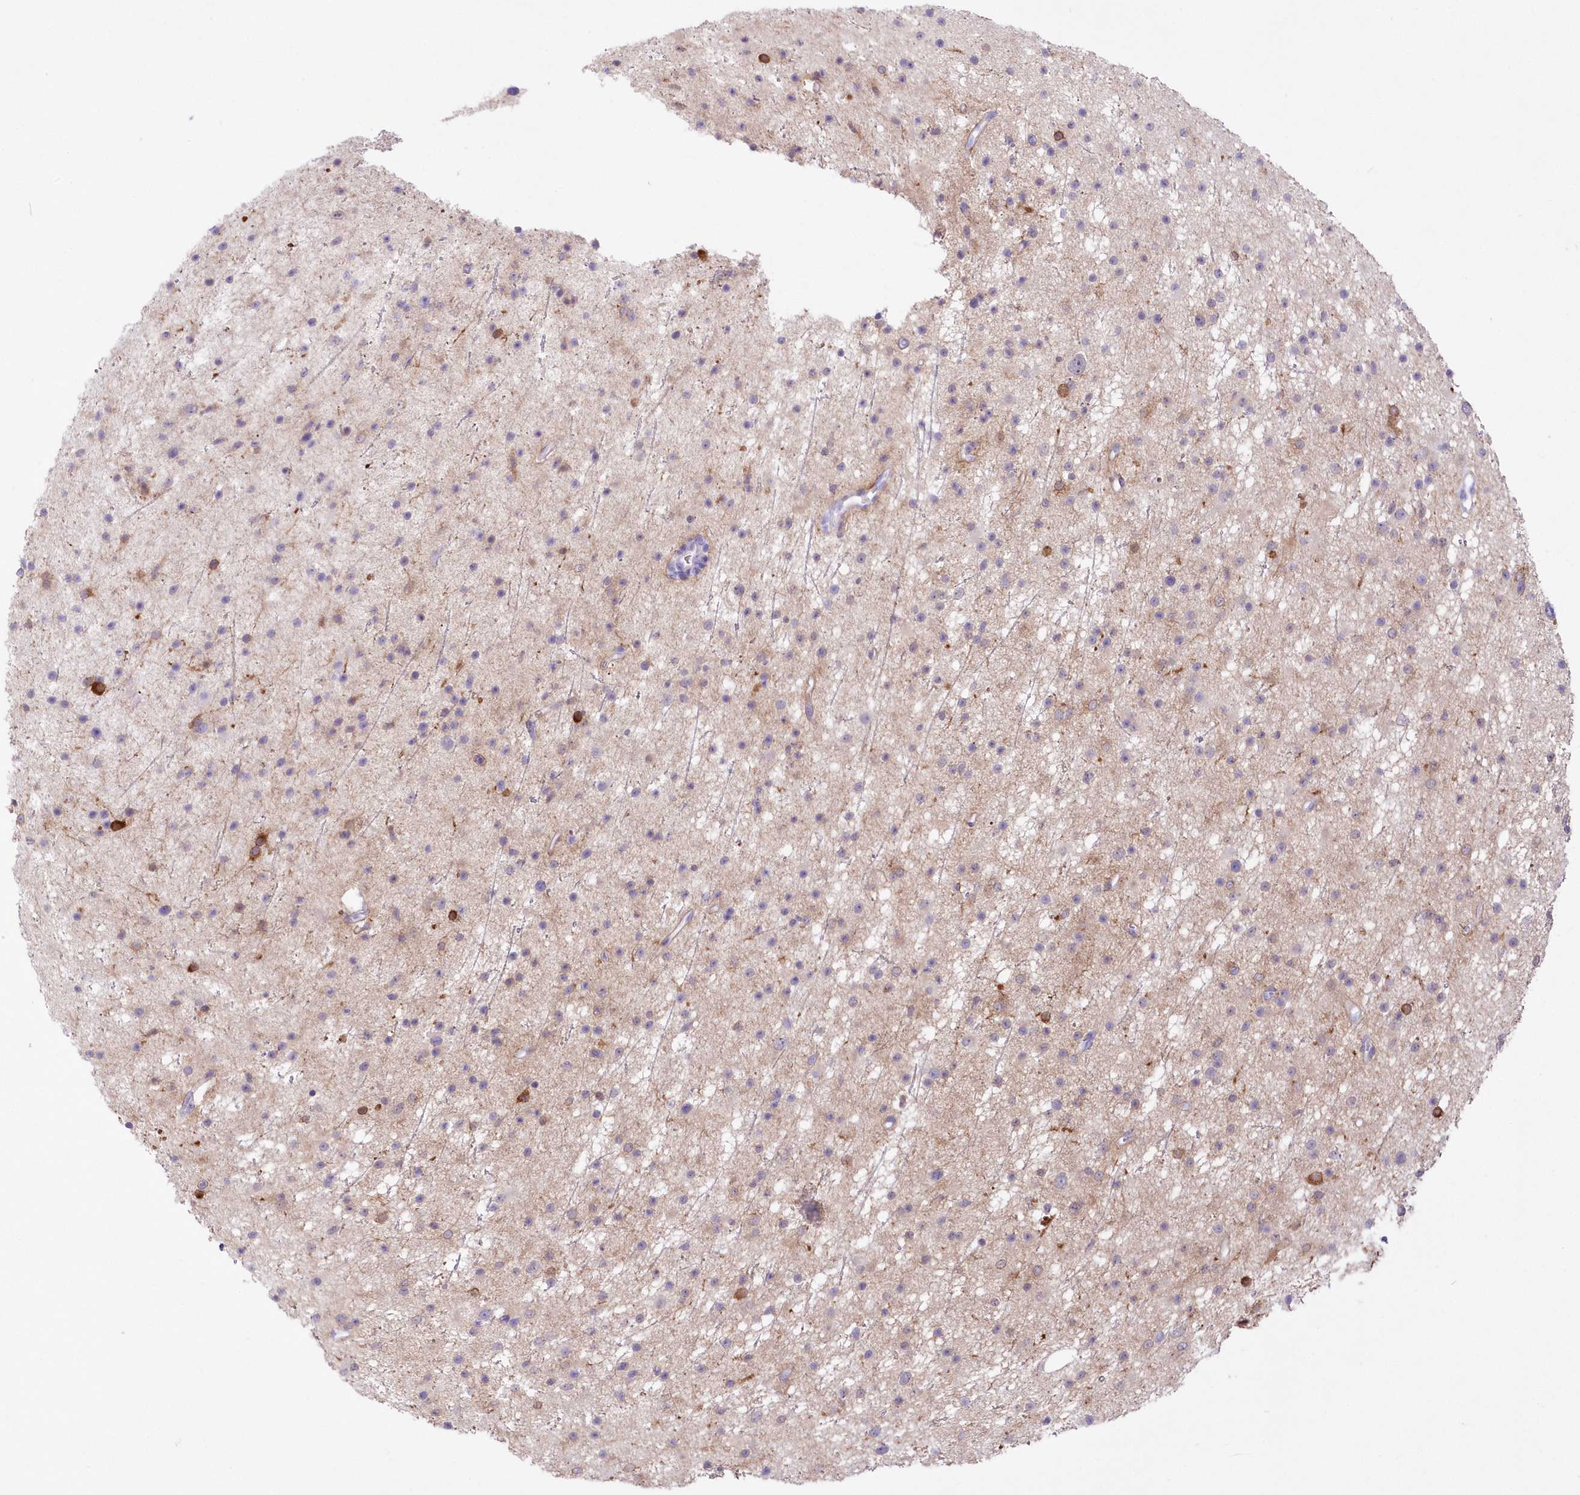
{"staining": {"intensity": "negative", "quantity": "none", "location": "none"}, "tissue": "glioma", "cell_type": "Tumor cells", "image_type": "cancer", "snomed": [{"axis": "morphology", "description": "Glioma, malignant, Low grade"}, {"axis": "topography", "description": "Cerebral cortex"}], "caption": "DAB immunohistochemical staining of human glioma exhibits no significant positivity in tumor cells.", "gene": "DNAJC19", "patient": {"sex": "female", "age": 39}}